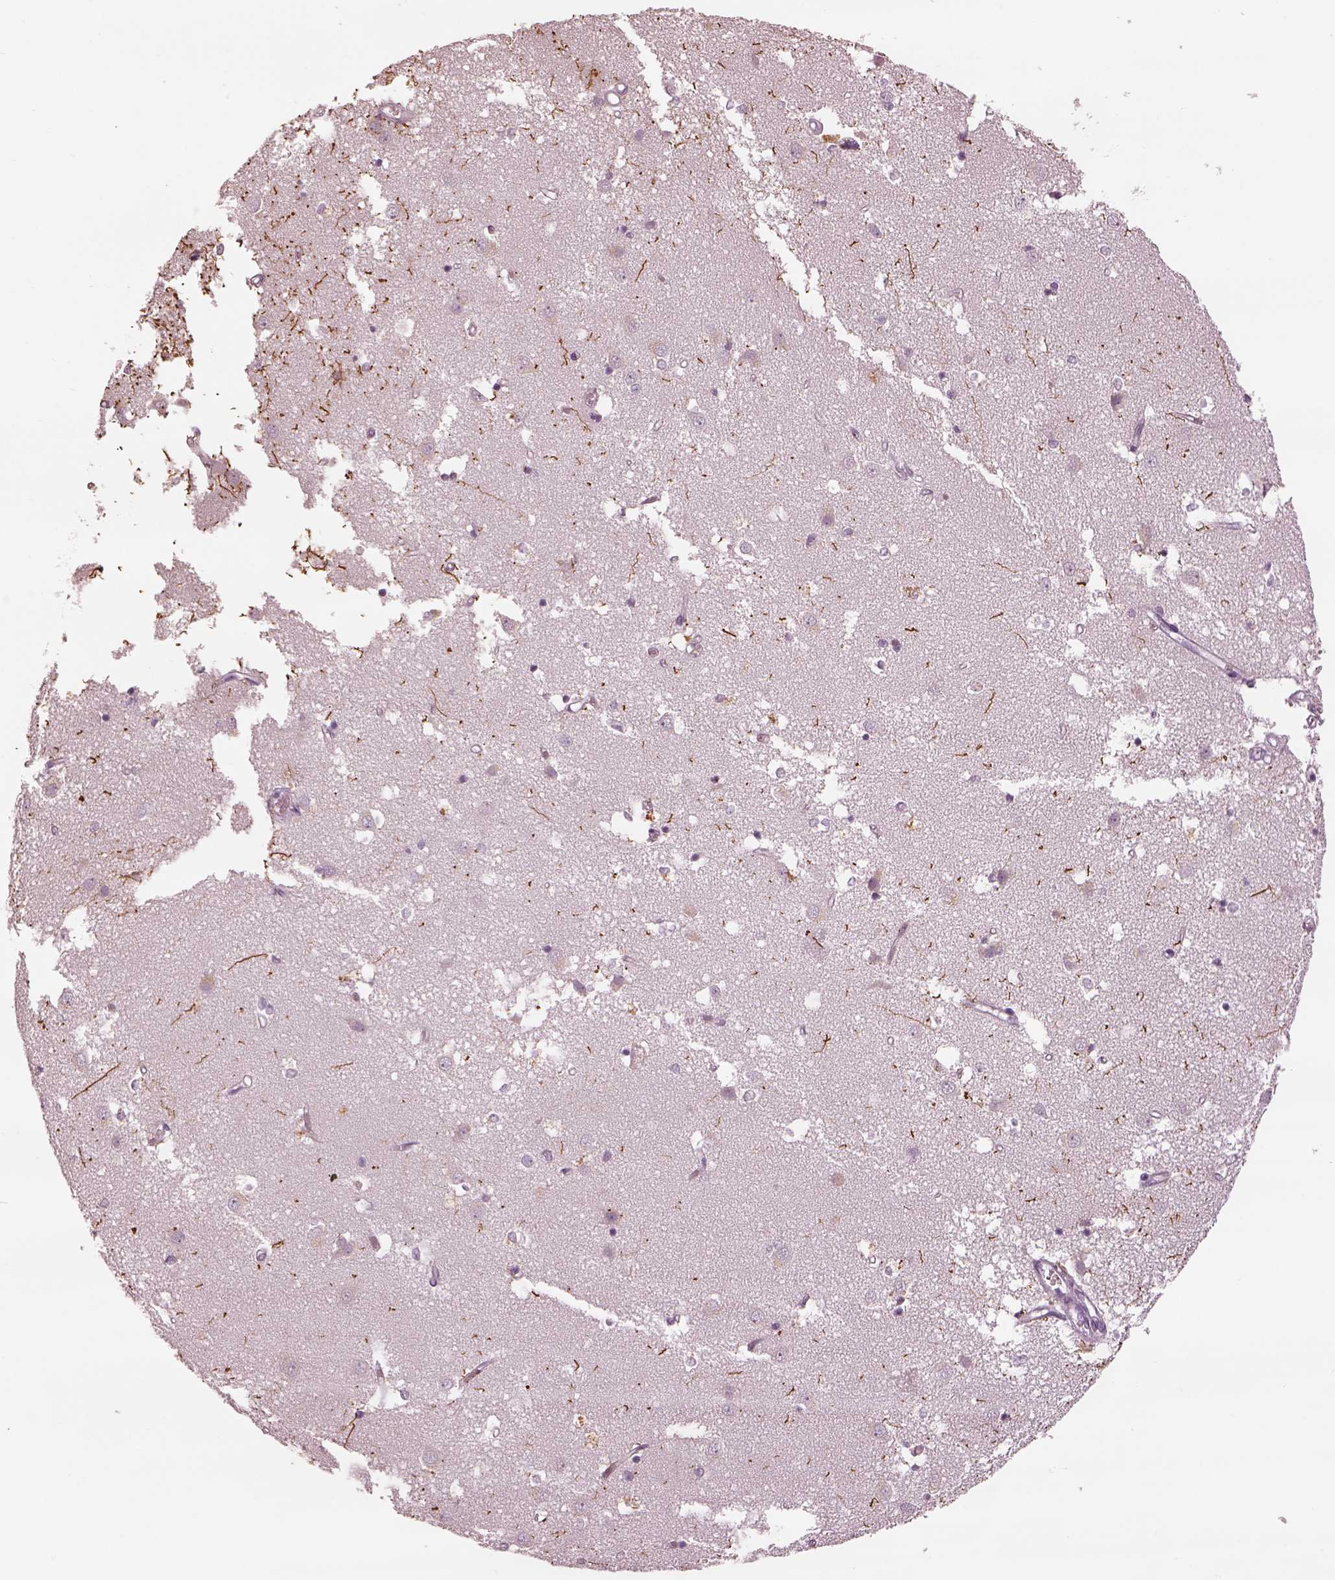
{"staining": {"intensity": "moderate", "quantity": "<25%", "location": "cytoplasmic/membranous"}, "tissue": "caudate", "cell_type": "Glial cells", "image_type": "normal", "snomed": [{"axis": "morphology", "description": "Normal tissue, NOS"}, {"axis": "topography", "description": "Lateral ventricle wall"}], "caption": "Brown immunohistochemical staining in benign caudate exhibits moderate cytoplasmic/membranous expression in about <25% of glial cells. The staining was performed using DAB, with brown indicating positive protein expression. Nuclei are stained blue with hematoxylin.", "gene": "MIA", "patient": {"sex": "male", "age": 54}}